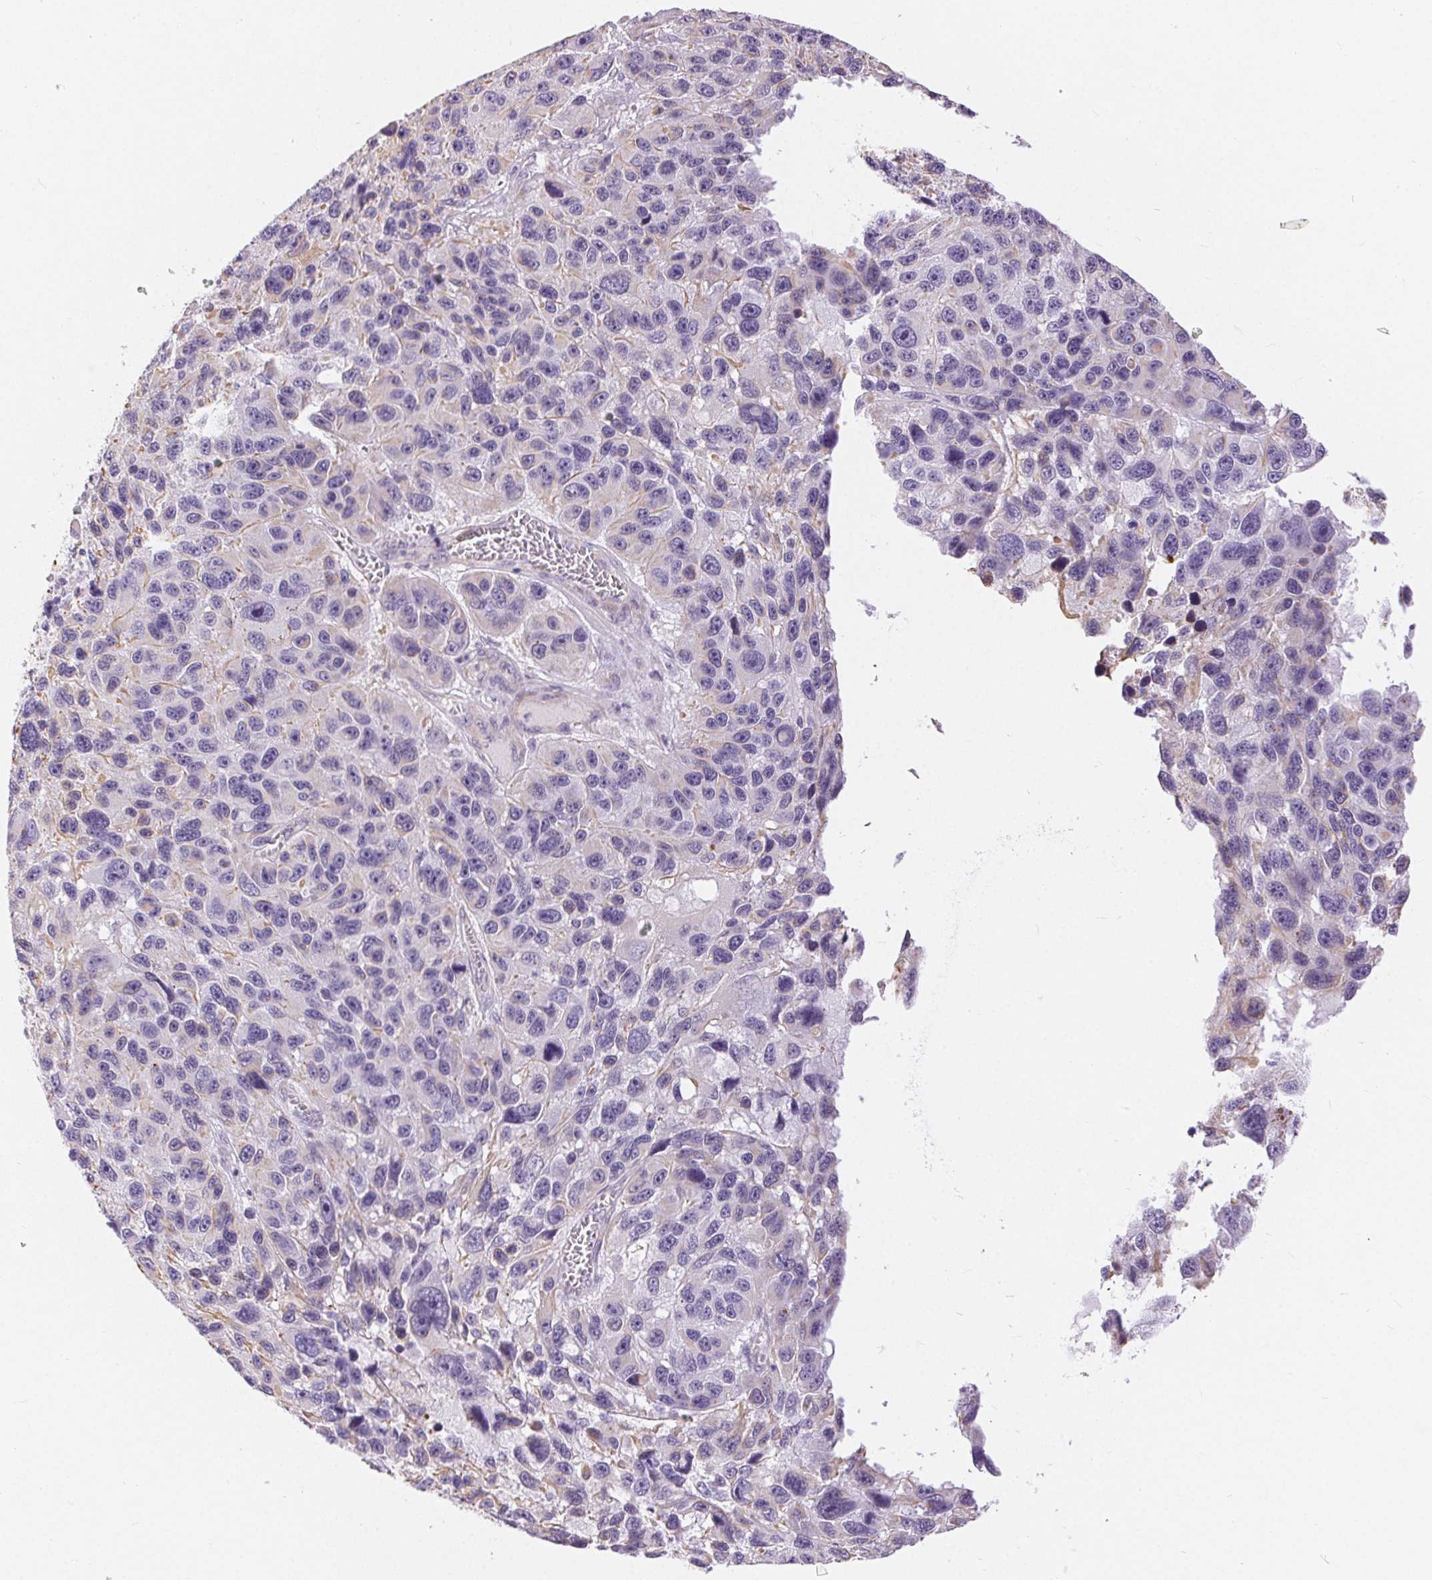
{"staining": {"intensity": "negative", "quantity": "none", "location": "none"}, "tissue": "melanoma", "cell_type": "Tumor cells", "image_type": "cancer", "snomed": [{"axis": "morphology", "description": "Malignant melanoma, NOS"}, {"axis": "topography", "description": "Skin"}], "caption": "This photomicrograph is of melanoma stained with immunohistochemistry (IHC) to label a protein in brown with the nuclei are counter-stained blue. There is no positivity in tumor cells.", "gene": "GFAP", "patient": {"sex": "male", "age": 53}}